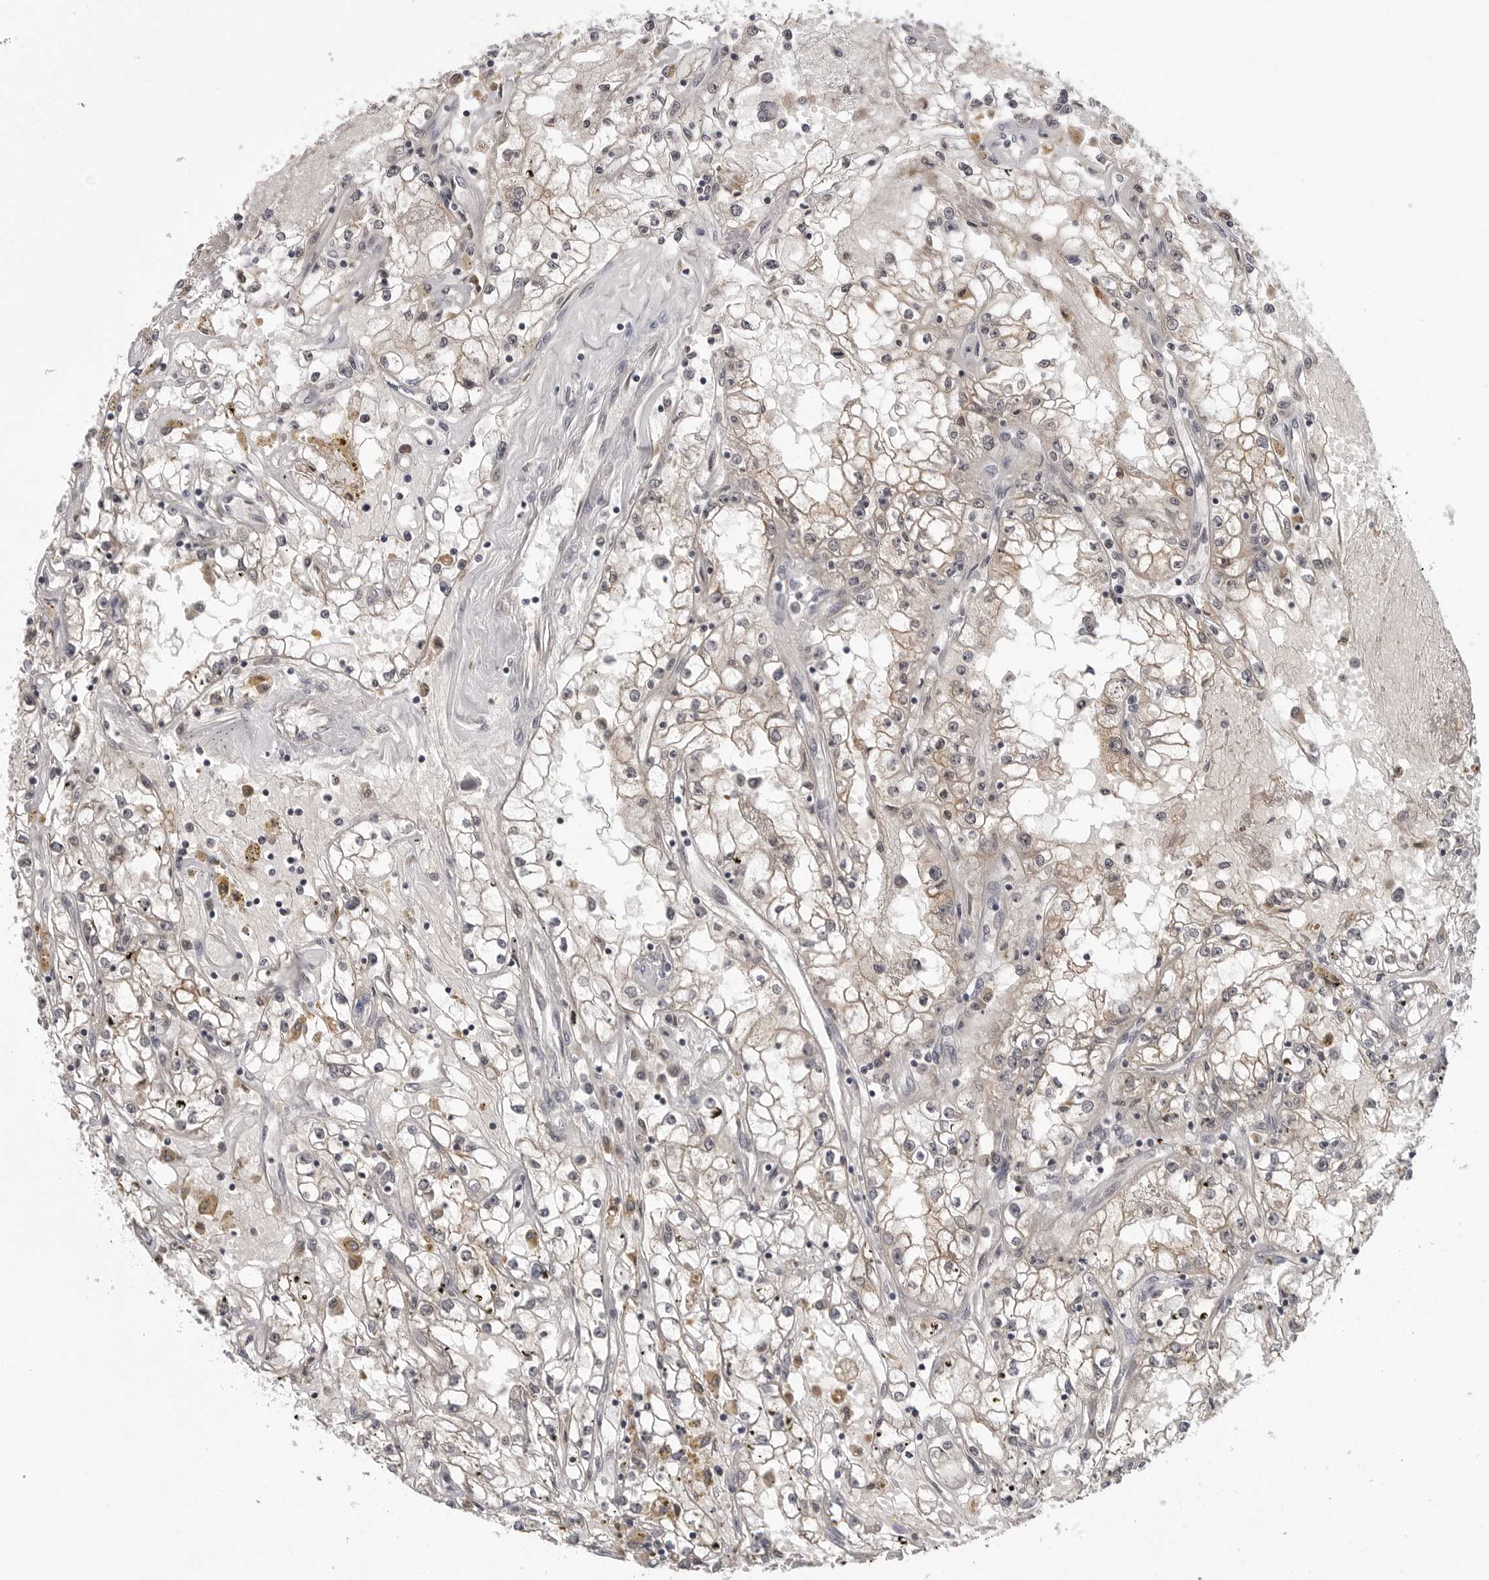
{"staining": {"intensity": "weak", "quantity": ">75%", "location": "cytoplasmic/membranous"}, "tissue": "renal cancer", "cell_type": "Tumor cells", "image_type": "cancer", "snomed": [{"axis": "morphology", "description": "Adenocarcinoma, NOS"}, {"axis": "topography", "description": "Kidney"}], "caption": "Renal cancer (adenocarcinoma) stained with IHC displays weak cytoplasmic/membranous positivity in approximately >75% of tumor cells.", "gene": "CDK20", "patient": {"sex": "male", "age": 56}}